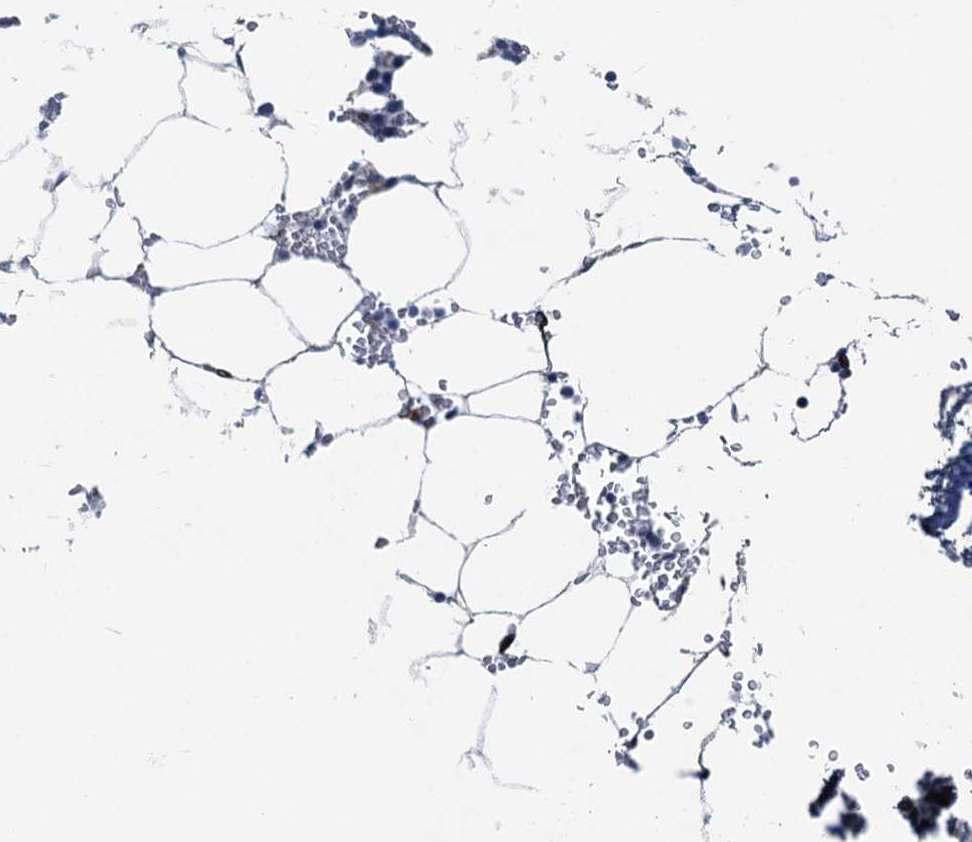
{"staining": {"intensity": "weak", "quantity": "<25%", "location": "cytoplasmic/membranous"}, "tissue": "bone marrow", "cell_type": "Hematopoietic cells", "image_type": "normal", "snomed": [{"axis": "morphology", "description": "Normal tissue, NOS"}, {"axis": "topography", "description": "Bone marrow"}], "caption": "Immunohistochemical staining of normal human bone marrow exhibits no significant staining in hematopoietic cells. The staining is performed using DAB brown chromogen with nuclei counter-stained in using hematoxylin.", "gene": "ASXL3", "patient": {"sex": "male", "age": 70}}